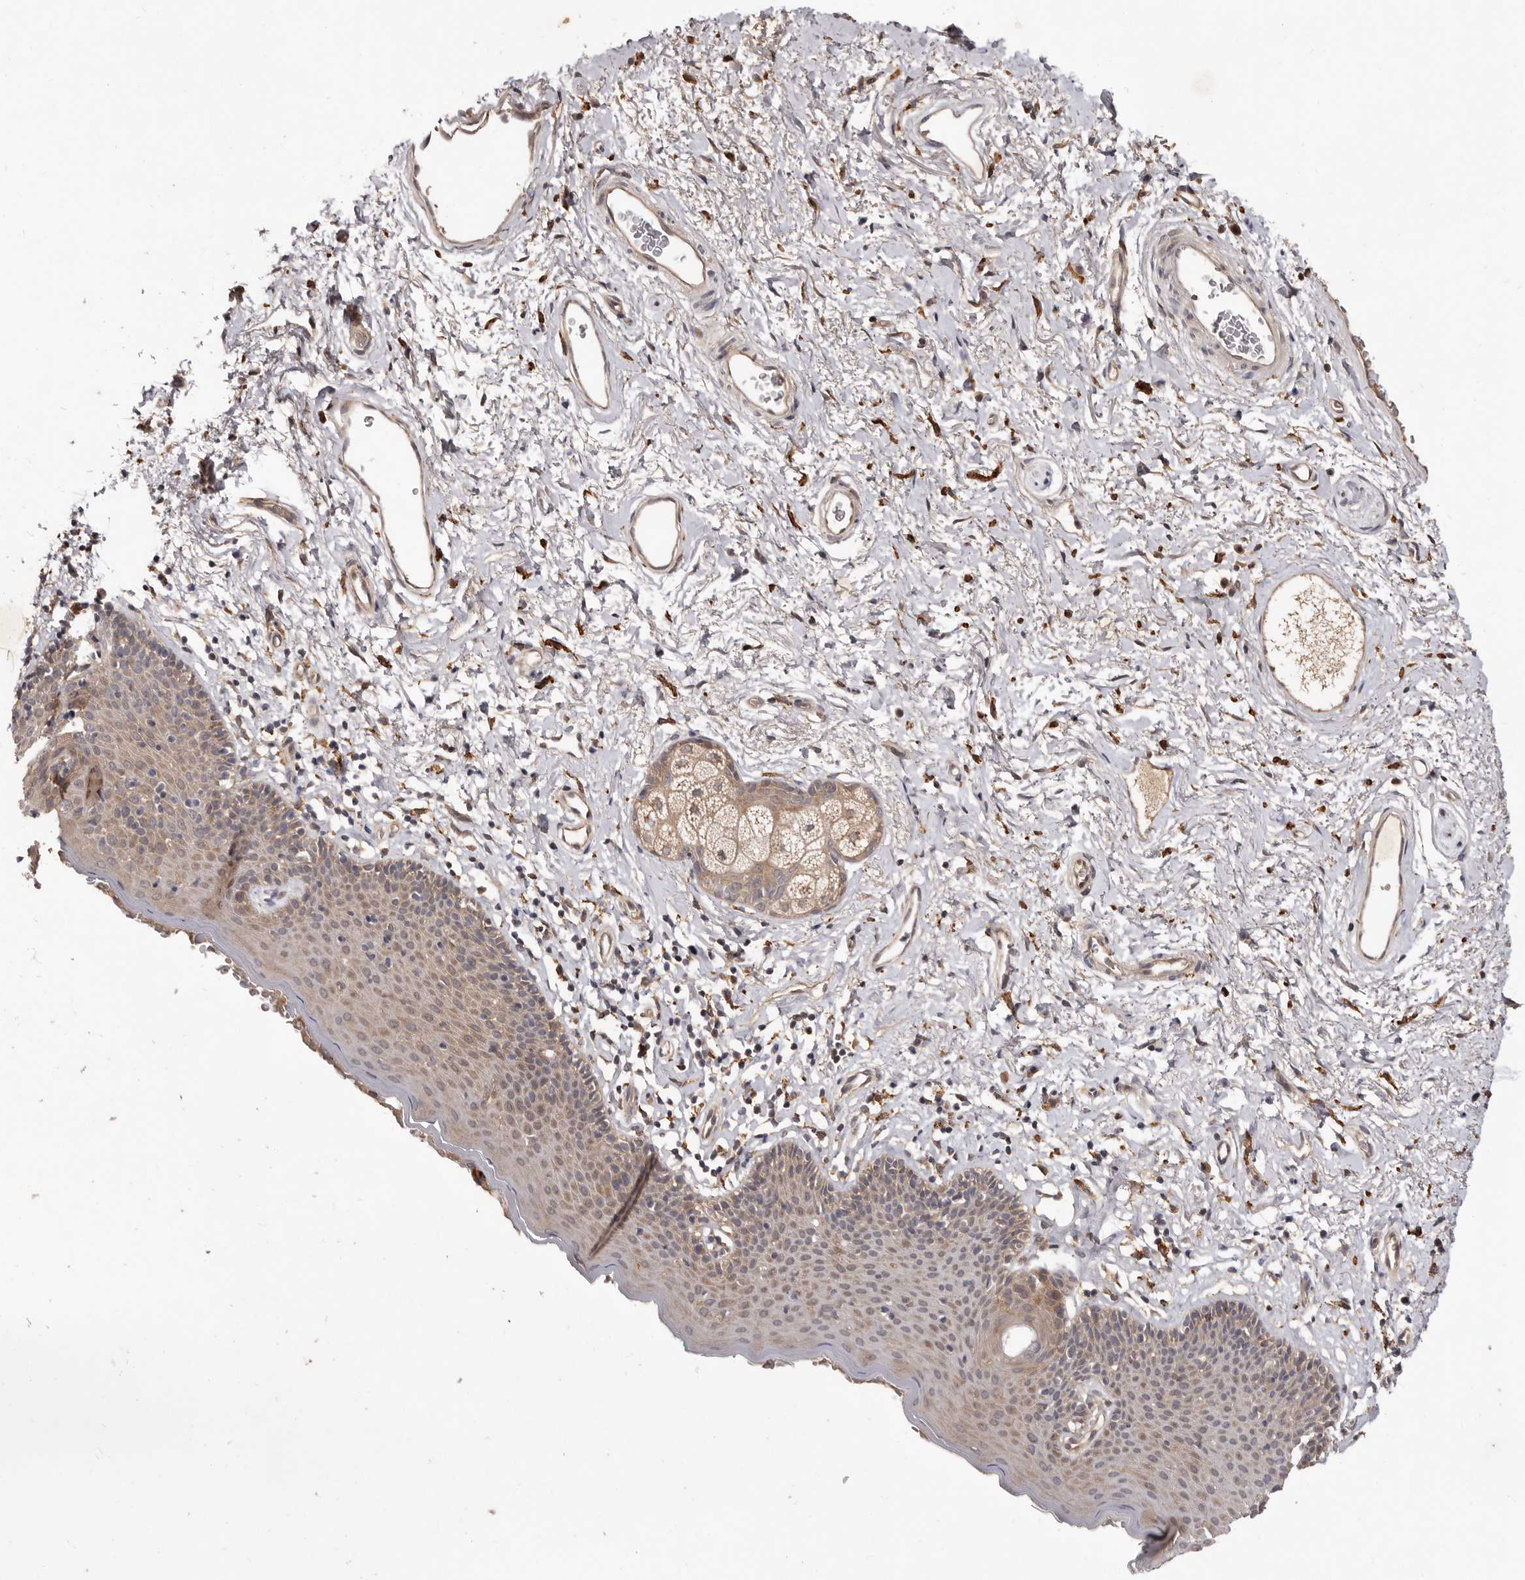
{"staining": {"intensity": "moderate", "quantity": ">75%", "location": "cytoplasmic/membranous"}, "tissue": "skin", "cell_type": "Epidermal cells", "image_type": "normal", "snomed": [{"axis": "morphology", "description": "Normal tissue, NOS"}, {"axis": "topography", "description": "Vulva"}], "caption": "IHC (DAB) staining of benign skin demonstrates moderate cytoplasmic/membranous protein expression in about >75% of epidermal cells.", "gene": "INAVA", "patient": {"sex": "female", "age": 66}}